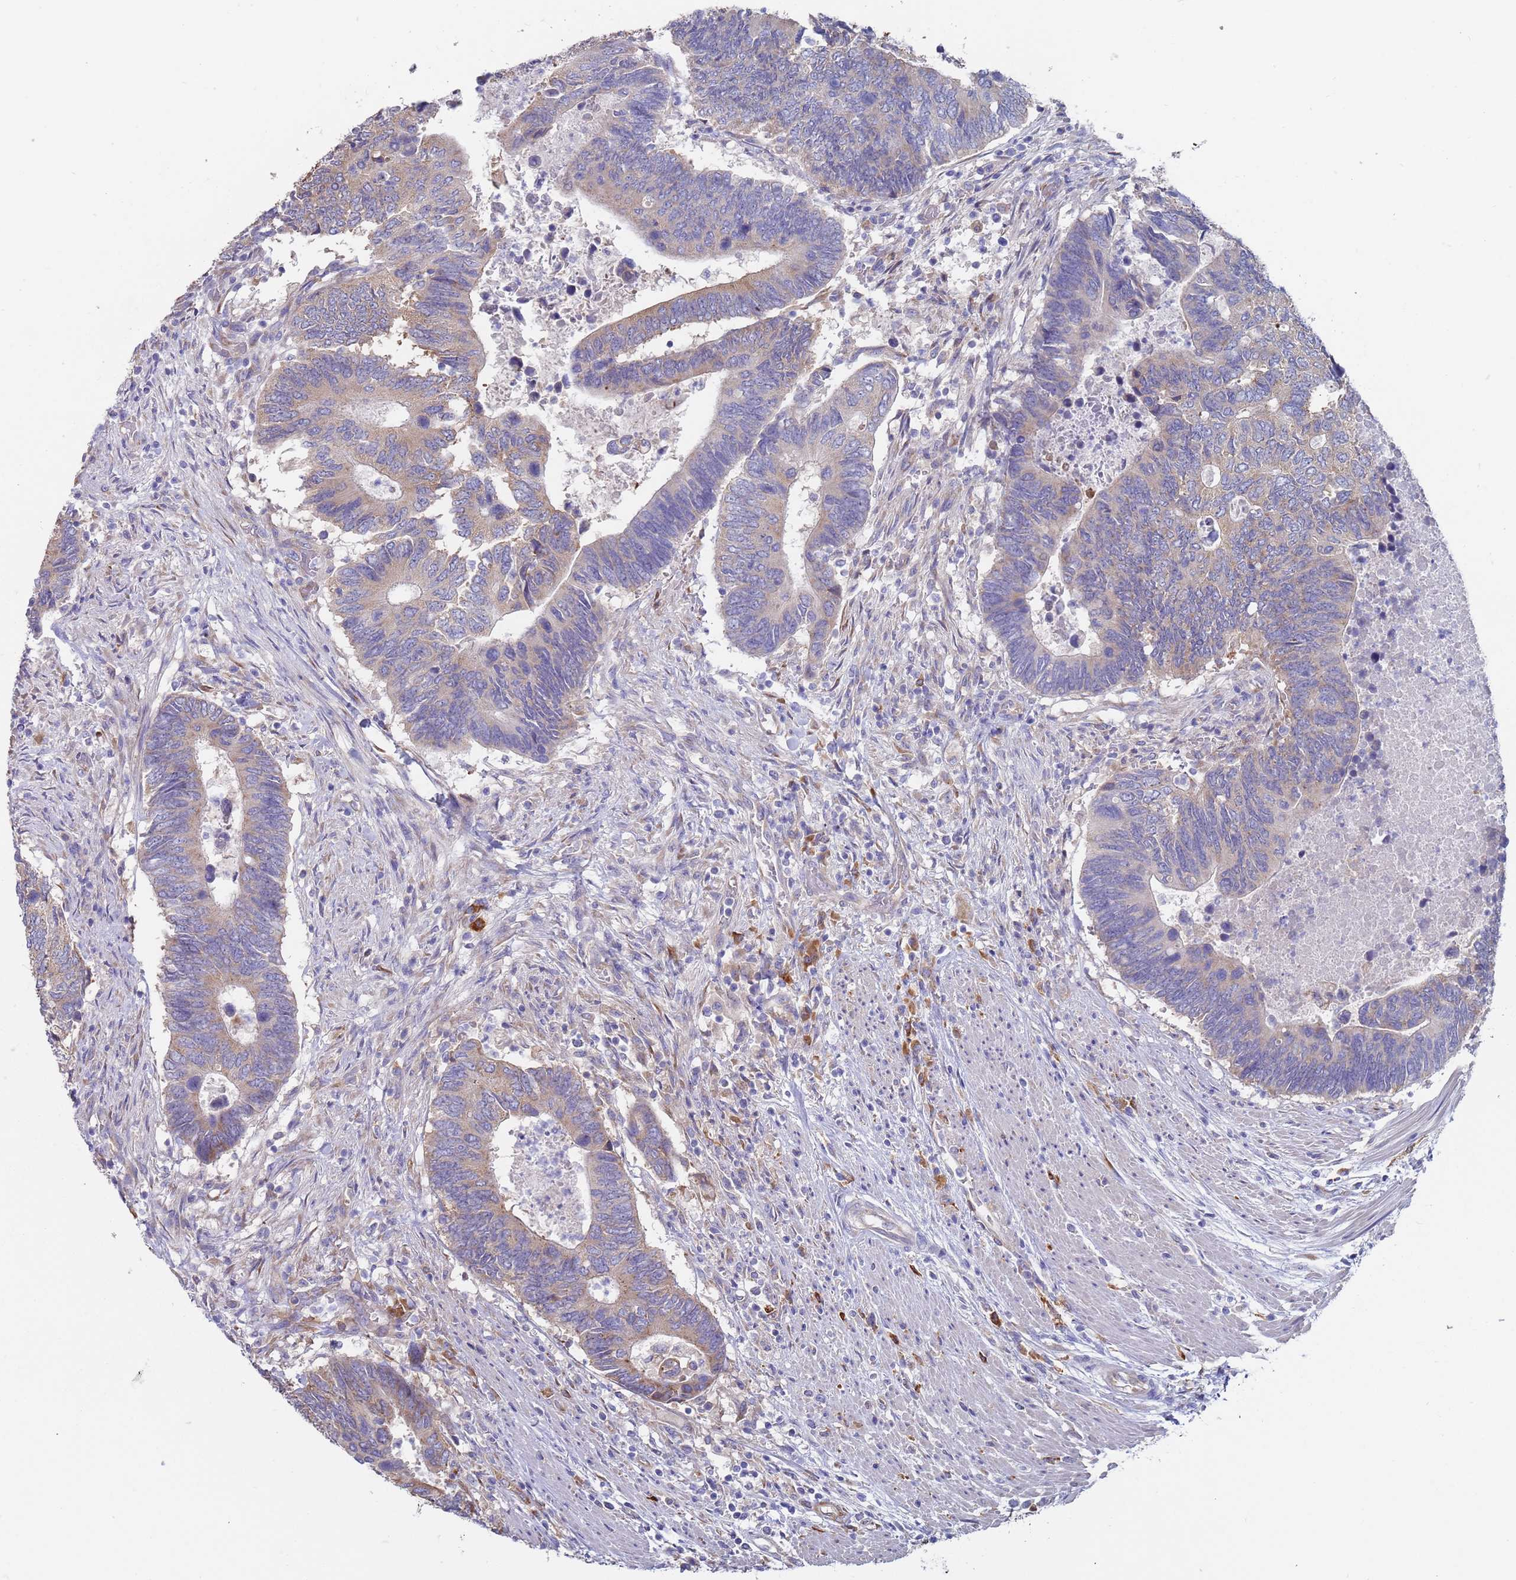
{"staining": {"intensity": "weak", "quantity": "<25%", "location": "cytoplasmic/membranous"}, "tissue": "colorectal cancer", "cell_type": "Tumor cells", "image_type": "cancer", "snomed": [{"axis": "morphology", "description": "Adenocarcinoma, NOS"}, {"axis": "topography", "description": "Colon"}], "caption": "The image displays no significant positivity in tumor cells of colorectal cancer.", "gene": "ZNF844", "patient": {"sex": "male", "age": 87}}